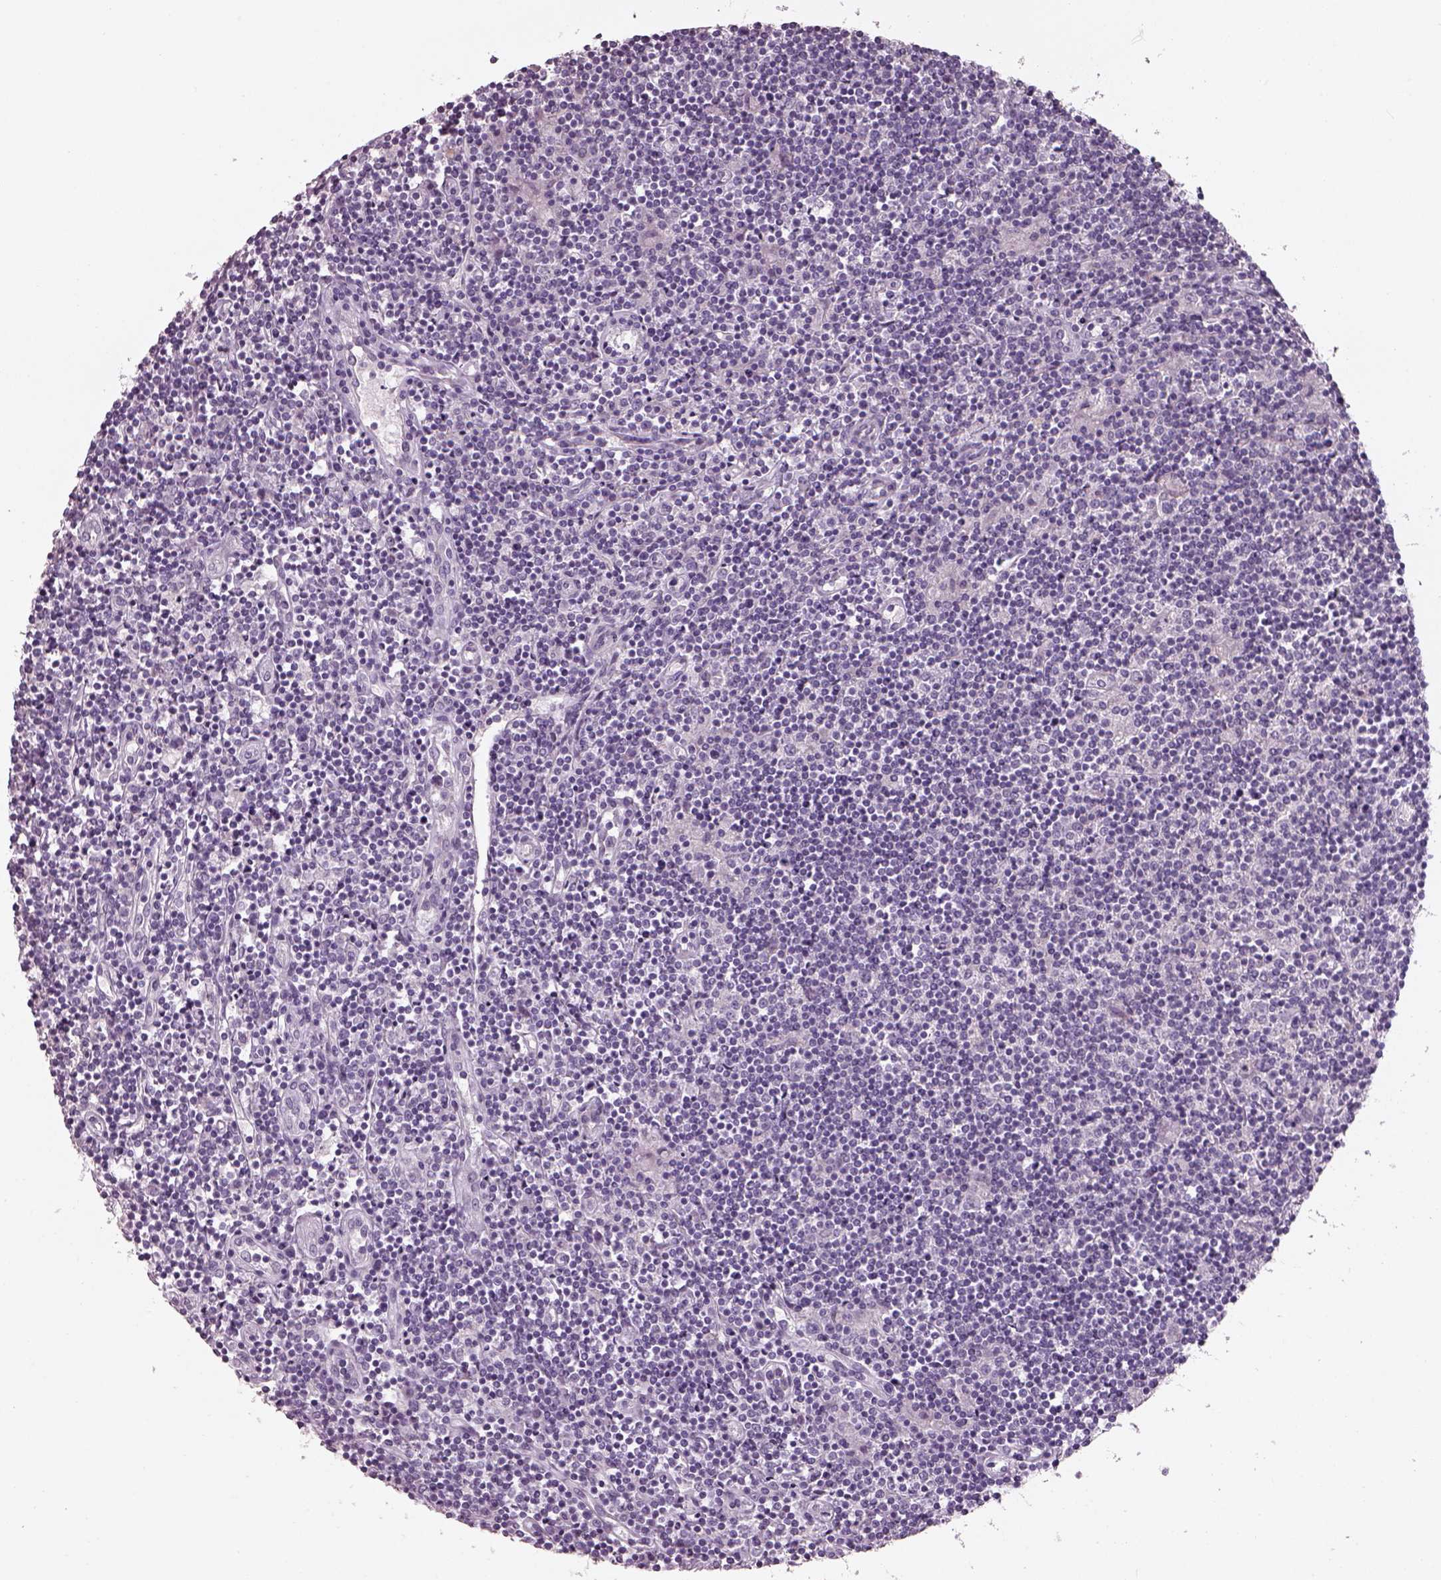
{"staining": {"intensity": "negative", "quantity": "none", "location": "none"}, "tissue": "lymphoma", "cell_type": "Tumor cells", "image_type": "cancer", "snomed": [{"axis": "morphology", "description": "Hodgkin's disease, NOS"}, {"axis": "topography", "description": "Lymph node"}], "caption": "Protein analysis of Hodgkin's disease shows no significant expression in tumor cells.", "gene": "OPTC", "patient": {"sex": "male", "age": 40}}